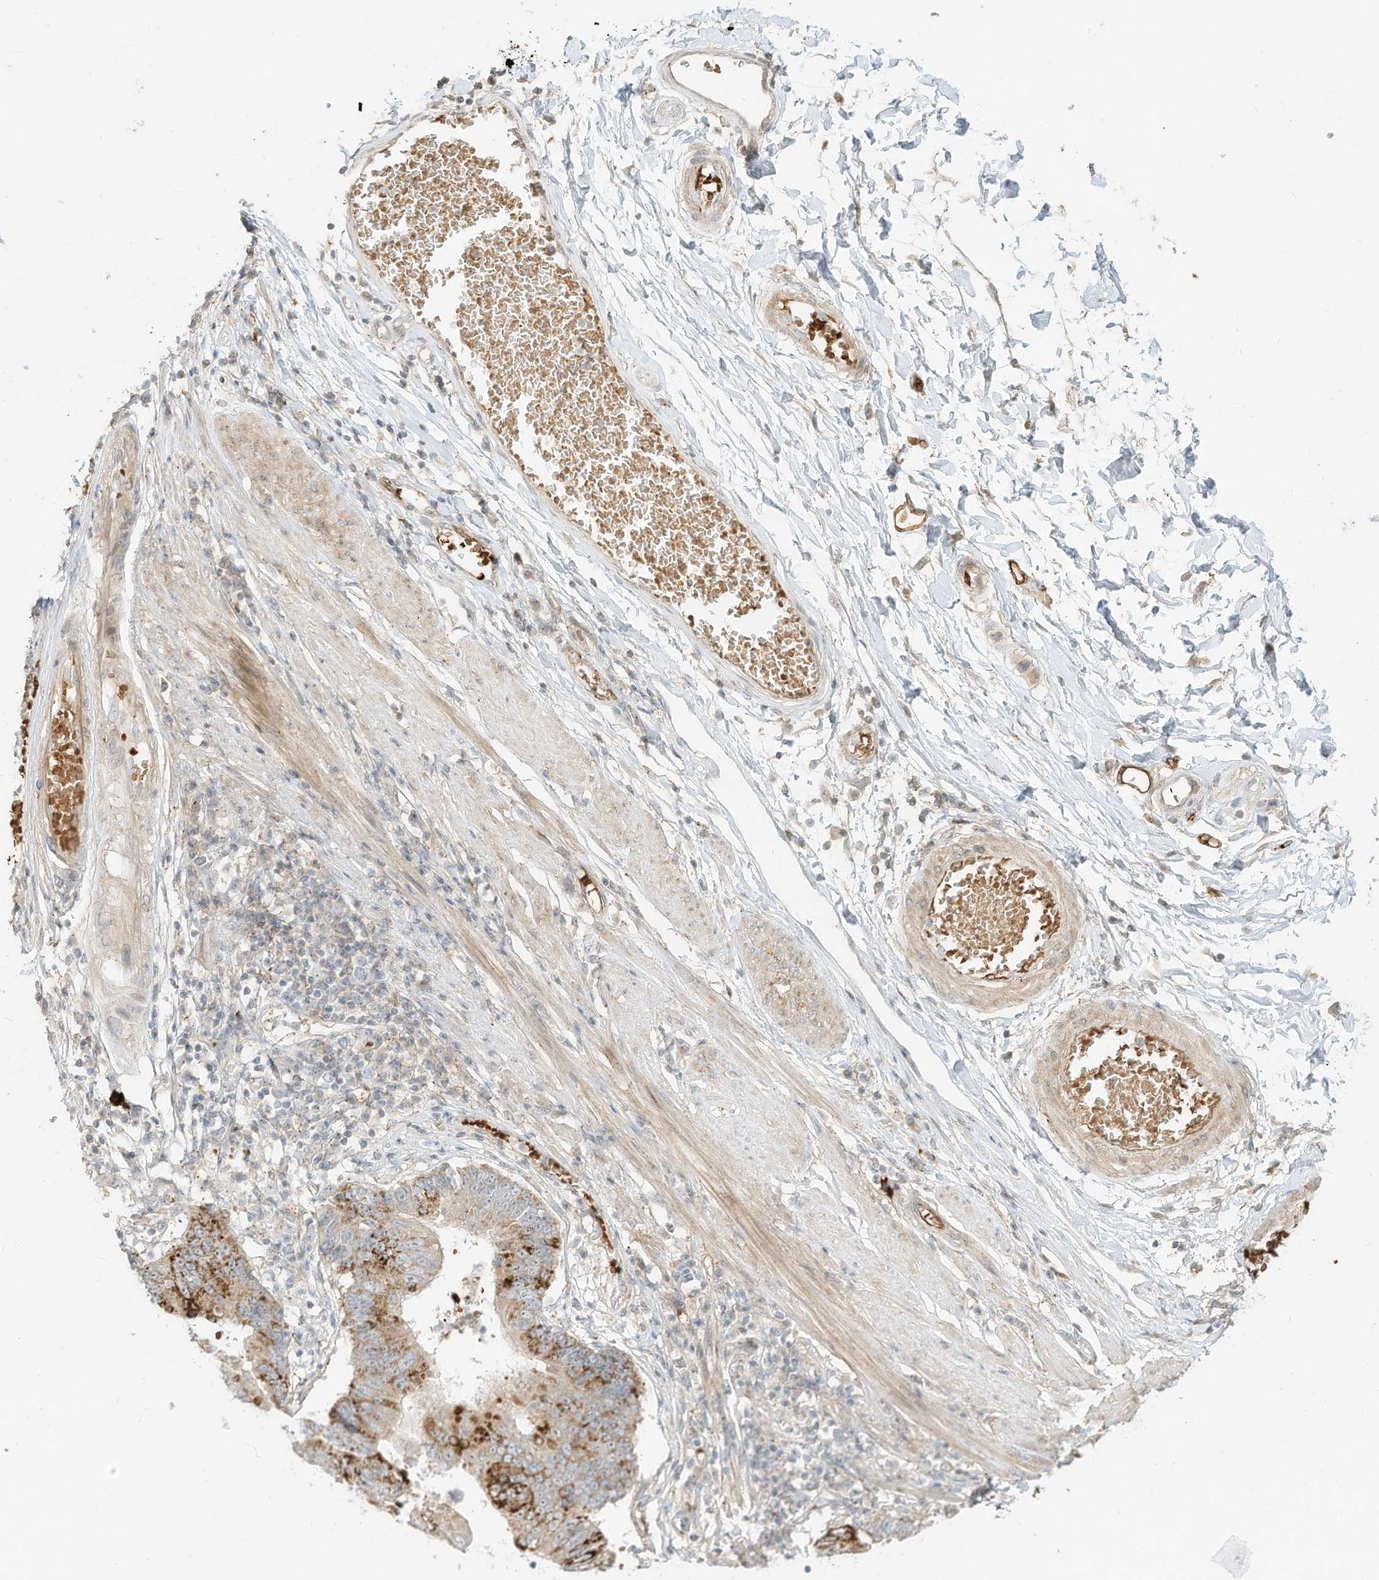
{"staining": {"intensity": "moderate", "quantity": "25%-75%", "location": "cytoplasmic/membranous"}, "tissue": "stomach cancer", "cell_type": "Tumor cells", "image_type": "cancer", "snomed": [{"axis": "morphology", "description": "Adenocarcinoma, NOS"}, {"axis": "topography", "description": "Stomach"}], "caption": "Approximately 25%-75% of tumor cells in human stomach cancer demonstrate moderate cytoplasmic/membranous protein expression as visualized by brown immunohistochemical staining.", "gene": "OFD1", "patient": {"sex": "male", "age": 59}}